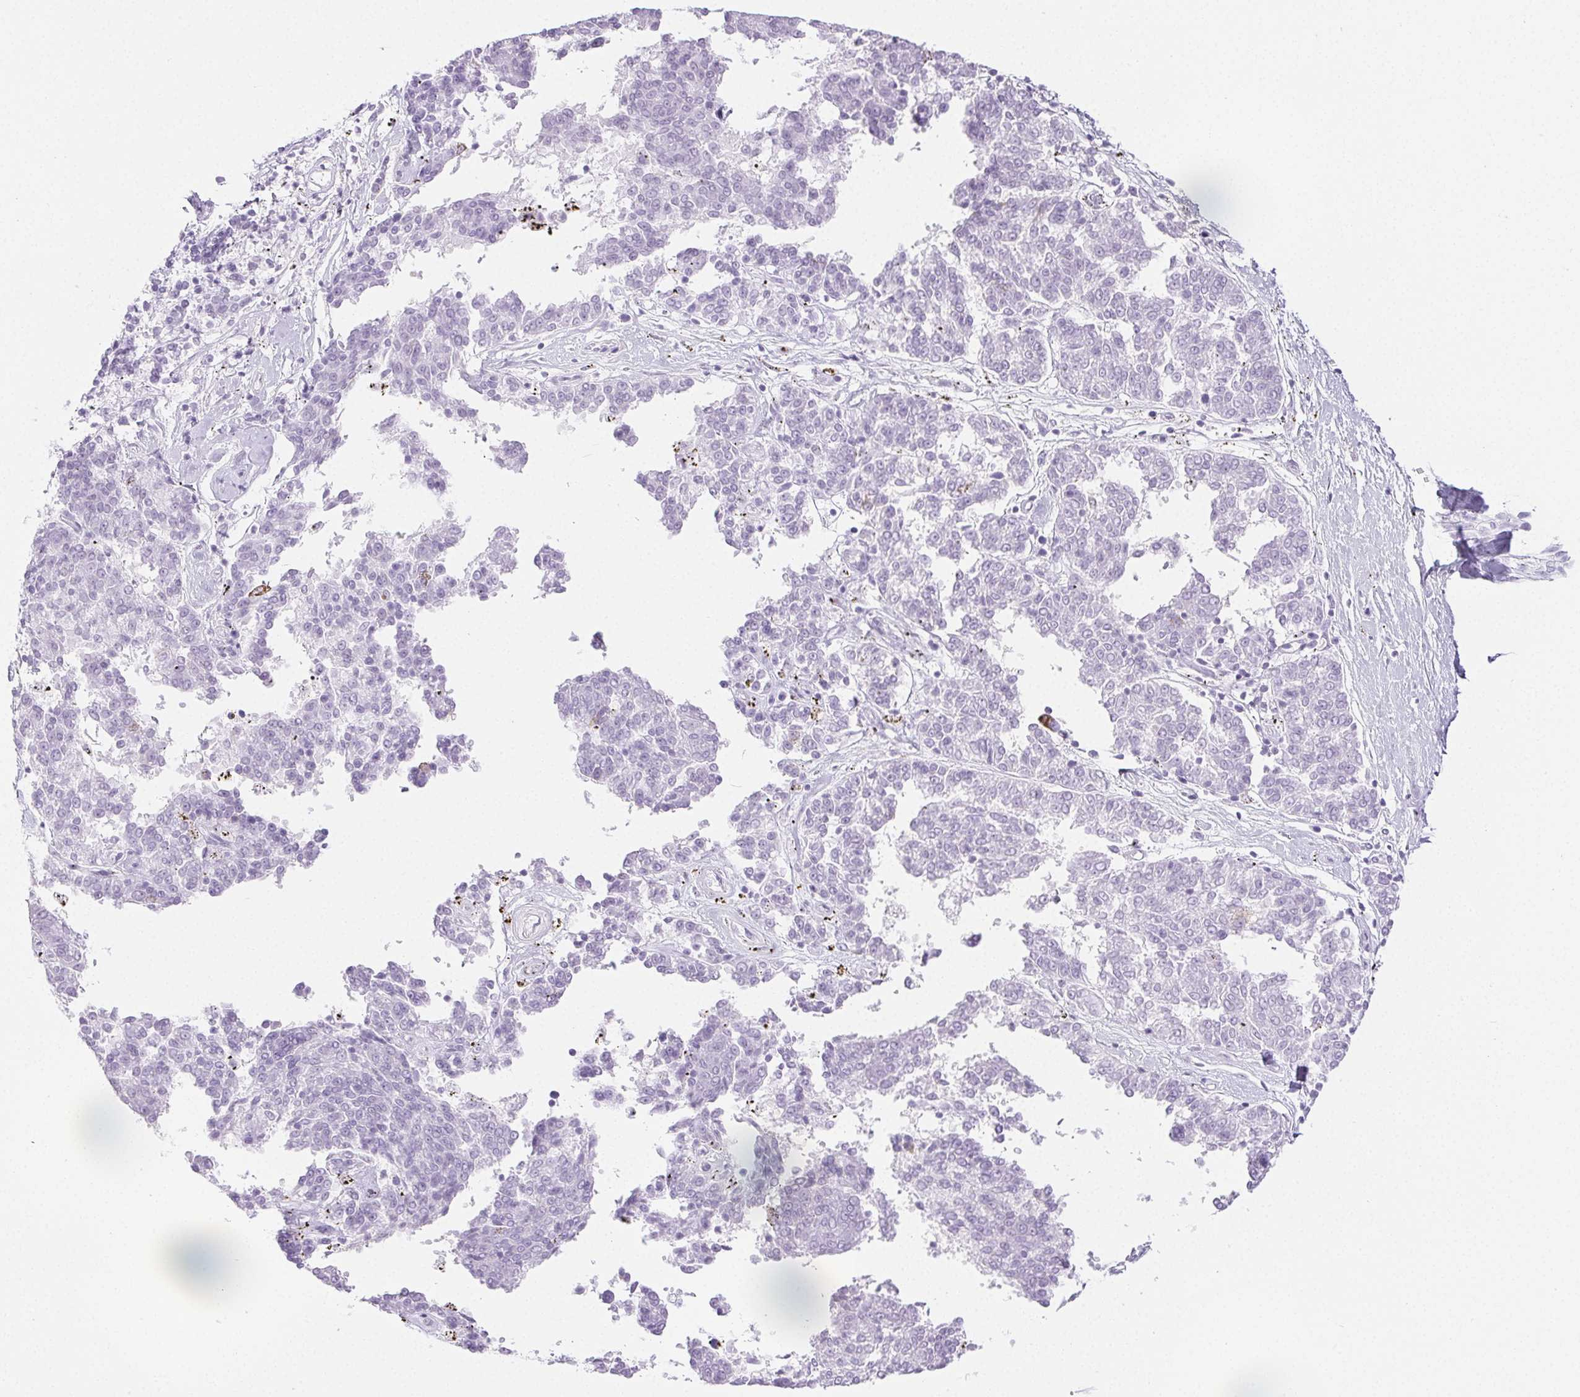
{"staining": {"intensity": "negative", "quantity": "none", "location": "none"}, "tissue": "melanoma", "cell_type": "Tumor cells", "image_type": "cancer", "snomed": [{"axis": "morphology", "description": "Malignant melanoma, NOS"}, {"axis": "topography", "description": "Skin"}], "caption": "IHC histopathology image of human malignant melanoma stained for a protein (brown), which shows no expression in tumor cells.", "gene": "PI3", "patient": {"sex": "female", "age": 72}}